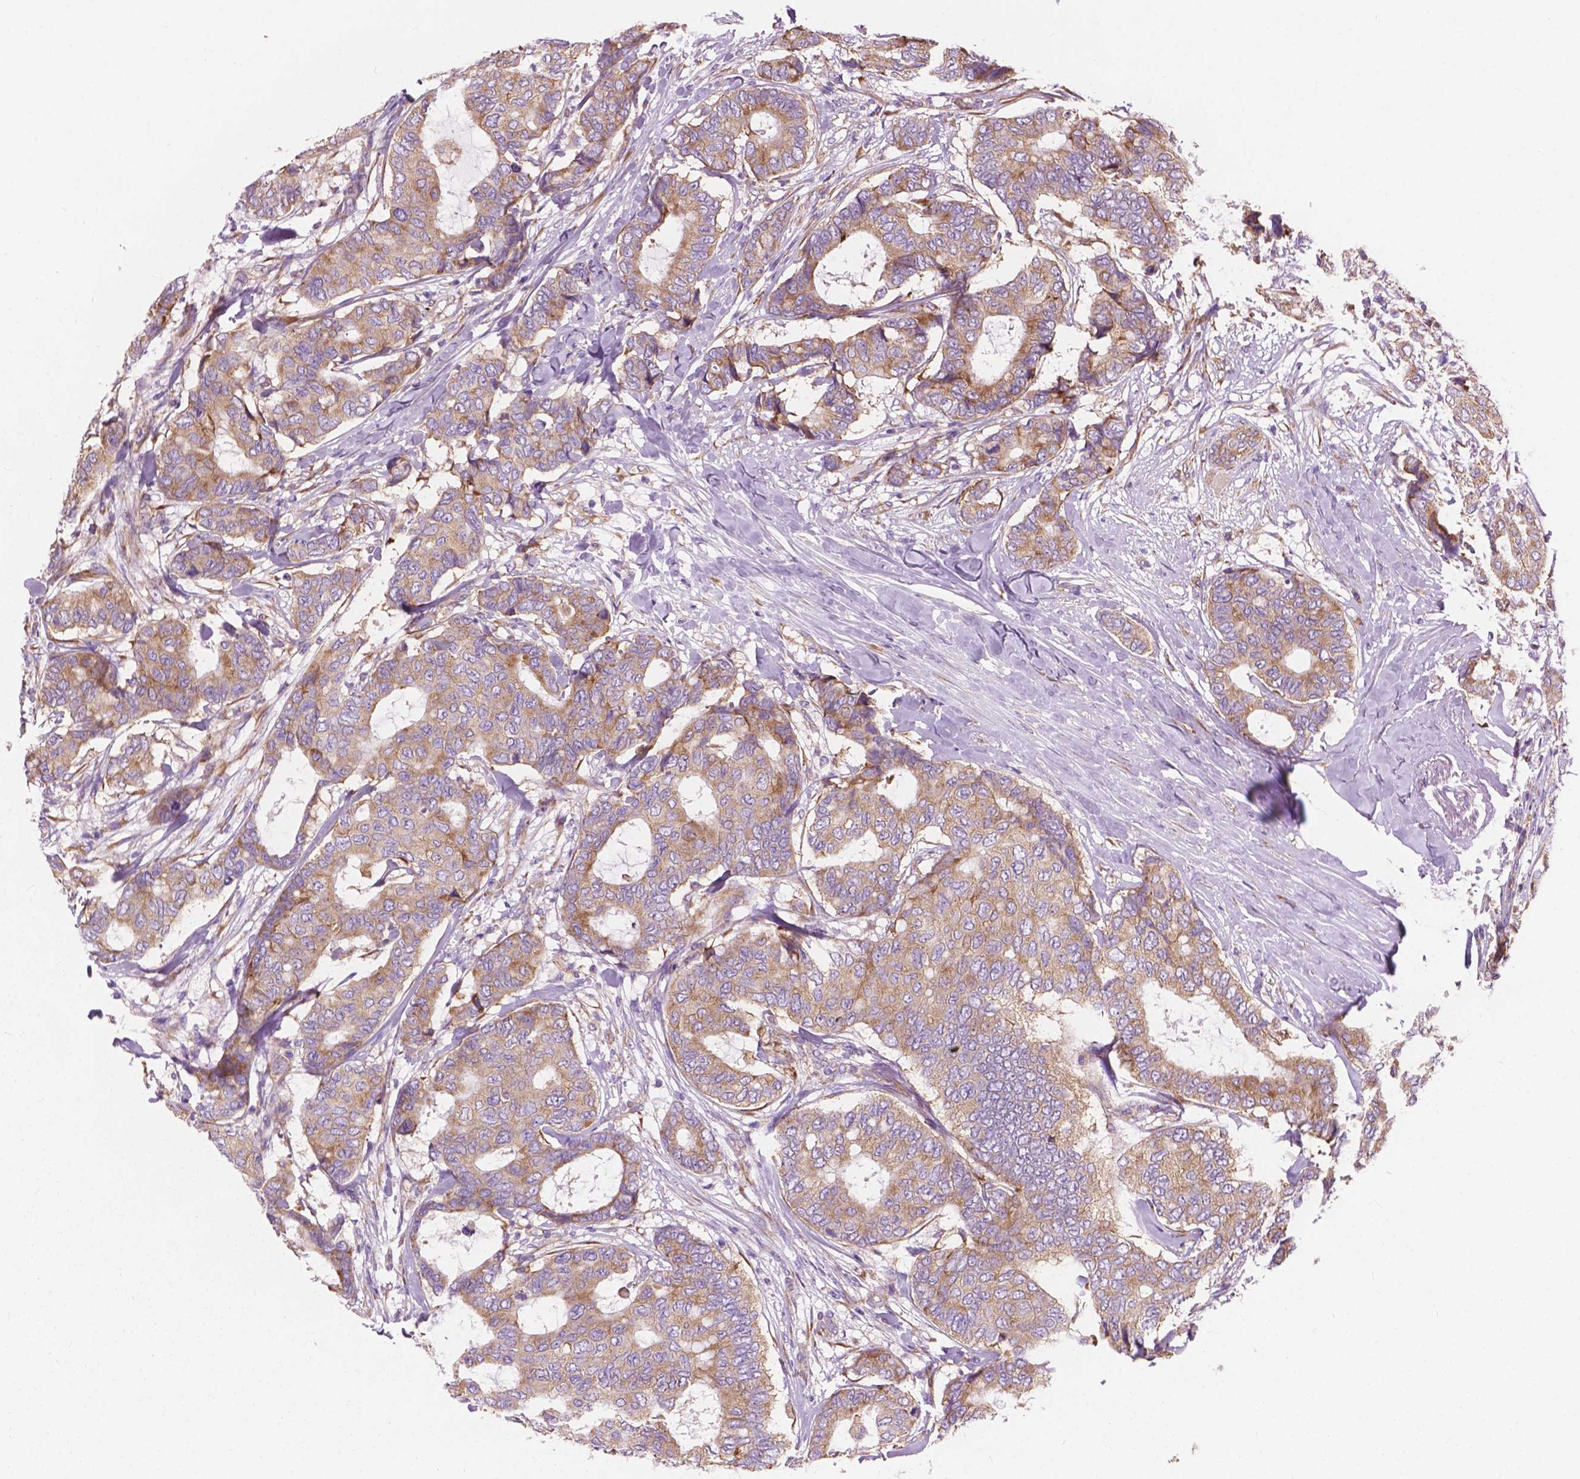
{"staining": {"intensity": "weak", "quantity": ">75%", "location": "cytoplasmic/membranous"}, "tissue": "breast cancer", "cell_type": "Tumor cells", "image_type": "cancer", "snomed": [{"axis": "morphology", "description": "Duct carcinoma"}, {"axis": "topography", "description": "Breast"}], "caption": "Breast cancer was stained to show a protein in brown. There is low levels of weak cytoplasmic/membranous positivity in about >75% of tumor cells.", "gene": "RPL37A", "patient": {"sex": "female", "age": 75}}